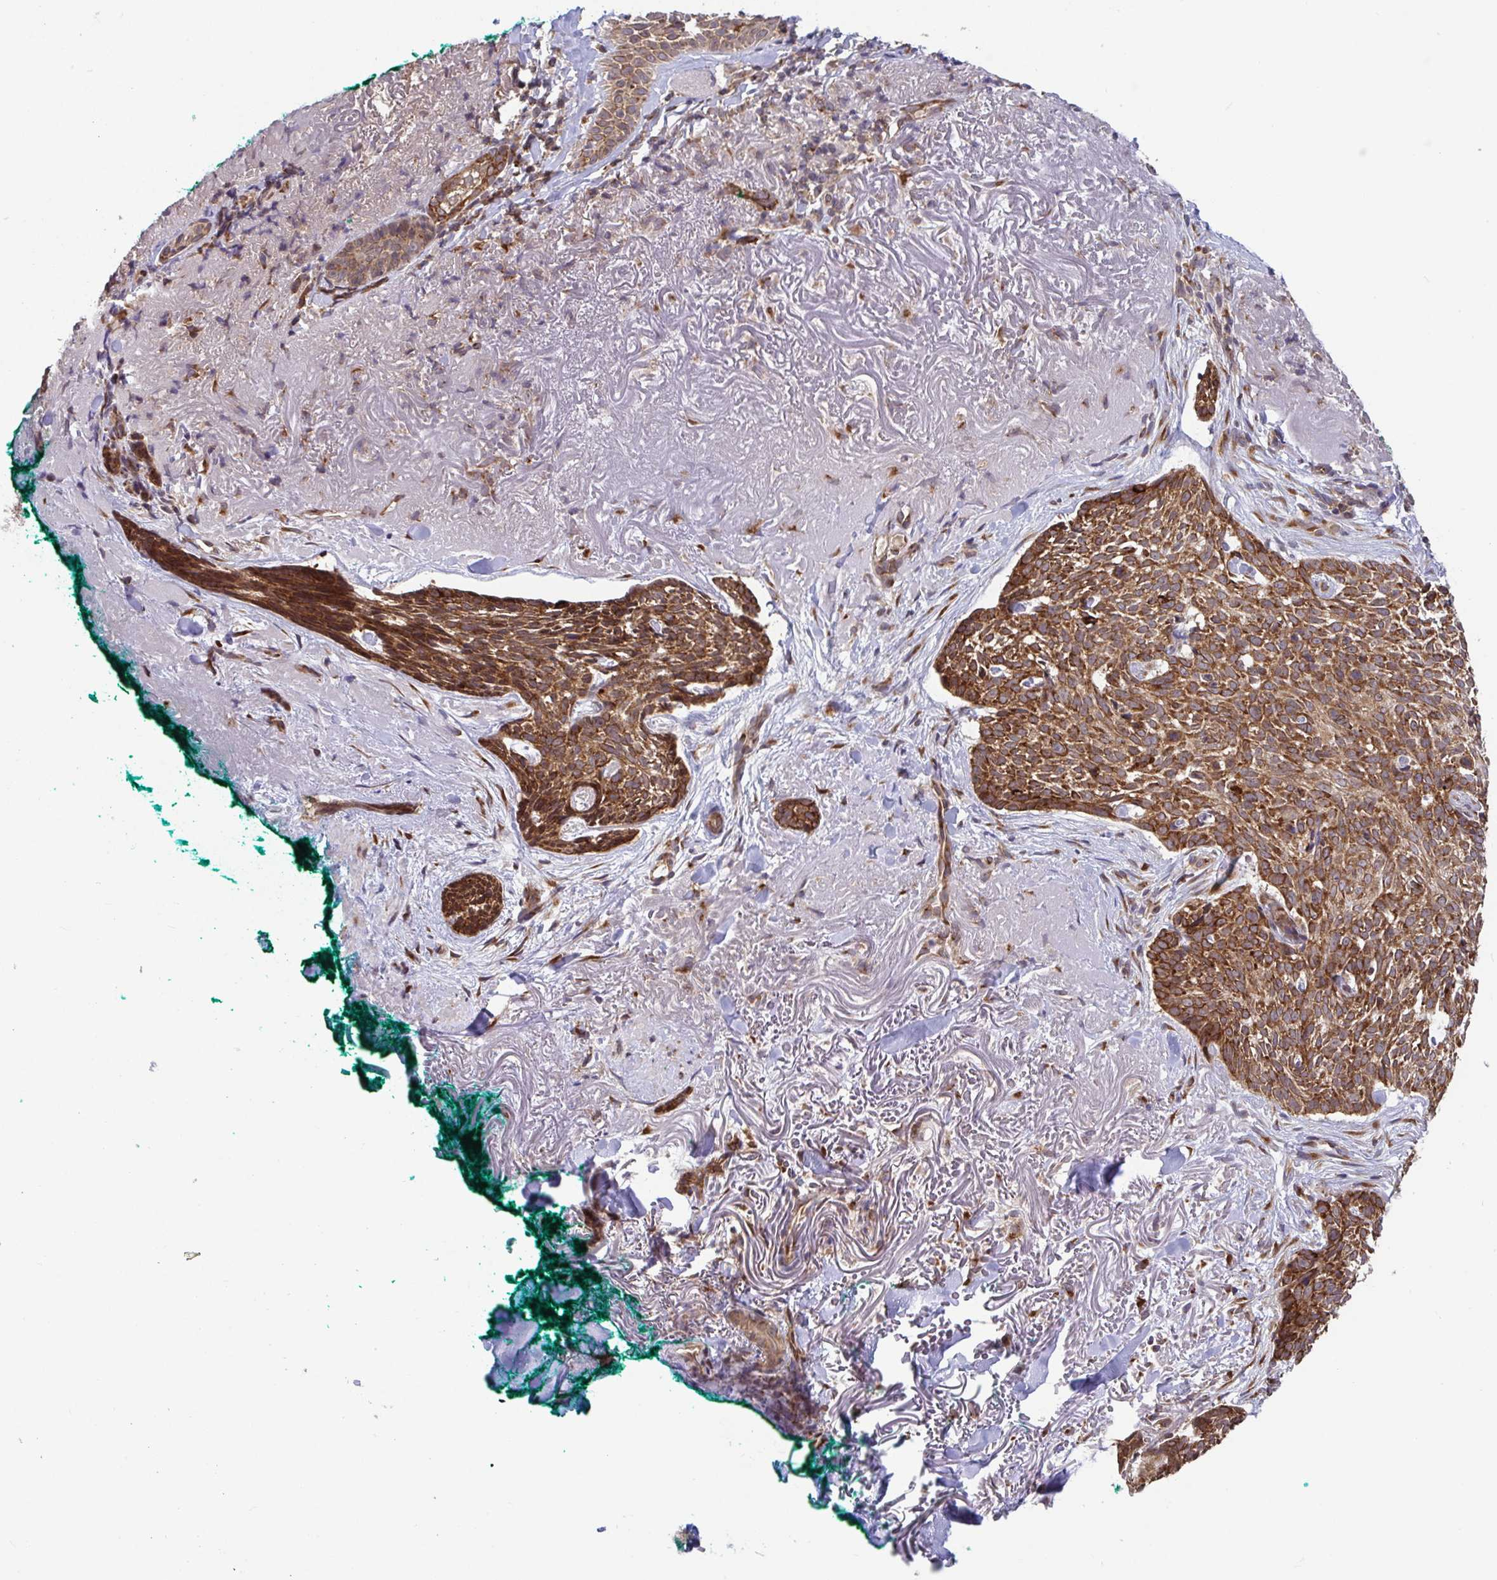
{"staining": {"intensity": "strong", "quantity": ">75%", "location": "cytoplasmic/membranous"}, "tissue": "skin cancer", "cell_type": "Tumor cells", "image_type": "cancer", "snomed": [{"axis": "morphology", "description": "Basal cell carcinoma"}, {"axis": "topography", "description": "Skin"}, {"axis": "topography", "description": "Skin of face"}], "caption": "Tumor cells demonstrate strong cytoplasmic/membranous staining in approximately >75% of cells in basal cell carcinoma (skin). (Stains: DAB (3,3'-diaminobenzidine) in brown, nuclei in blue, Microscopy: brightfield microscopy at high magnification).", "gene": "ATP5MJ", "patient": {"sex": "female", "age": 95}}